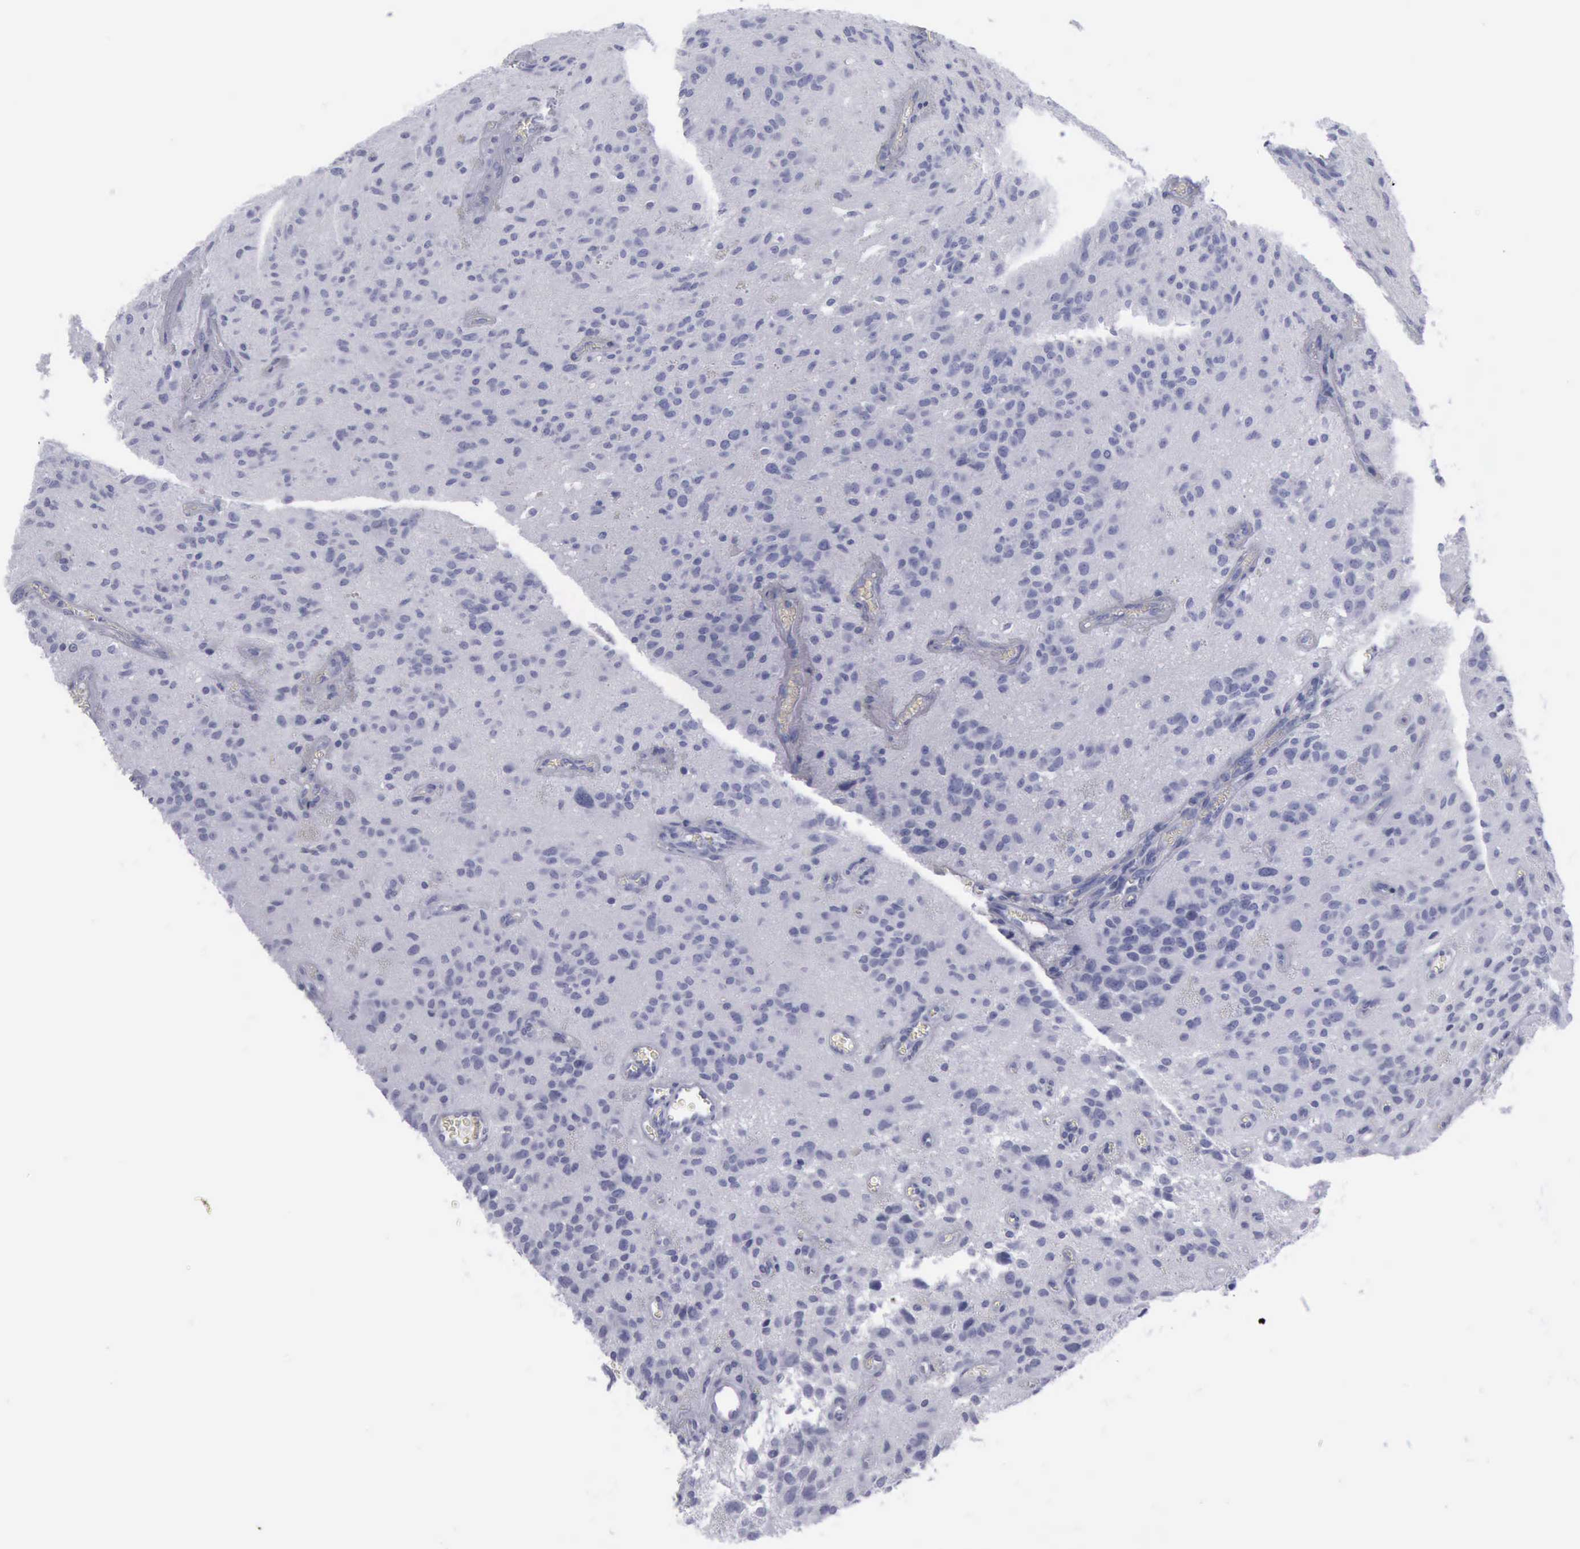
{"staining": {"intensity": "negative", "quantity": "none", "location": "none"}, "tissue": "glioma", "cell_type": "Tumor cells", "image_type": "cancer", "snomed": [{"axis": "morphology", "description": "Glioma, malignant, Low grade"}, {"axis": "topography", "description": "Brain"}], "caption": "Micrograph shows no protein staining in tumor cells of glioma tissue.", "gene": "KRT13", "patient": {"sex": "female", "age": 15}}